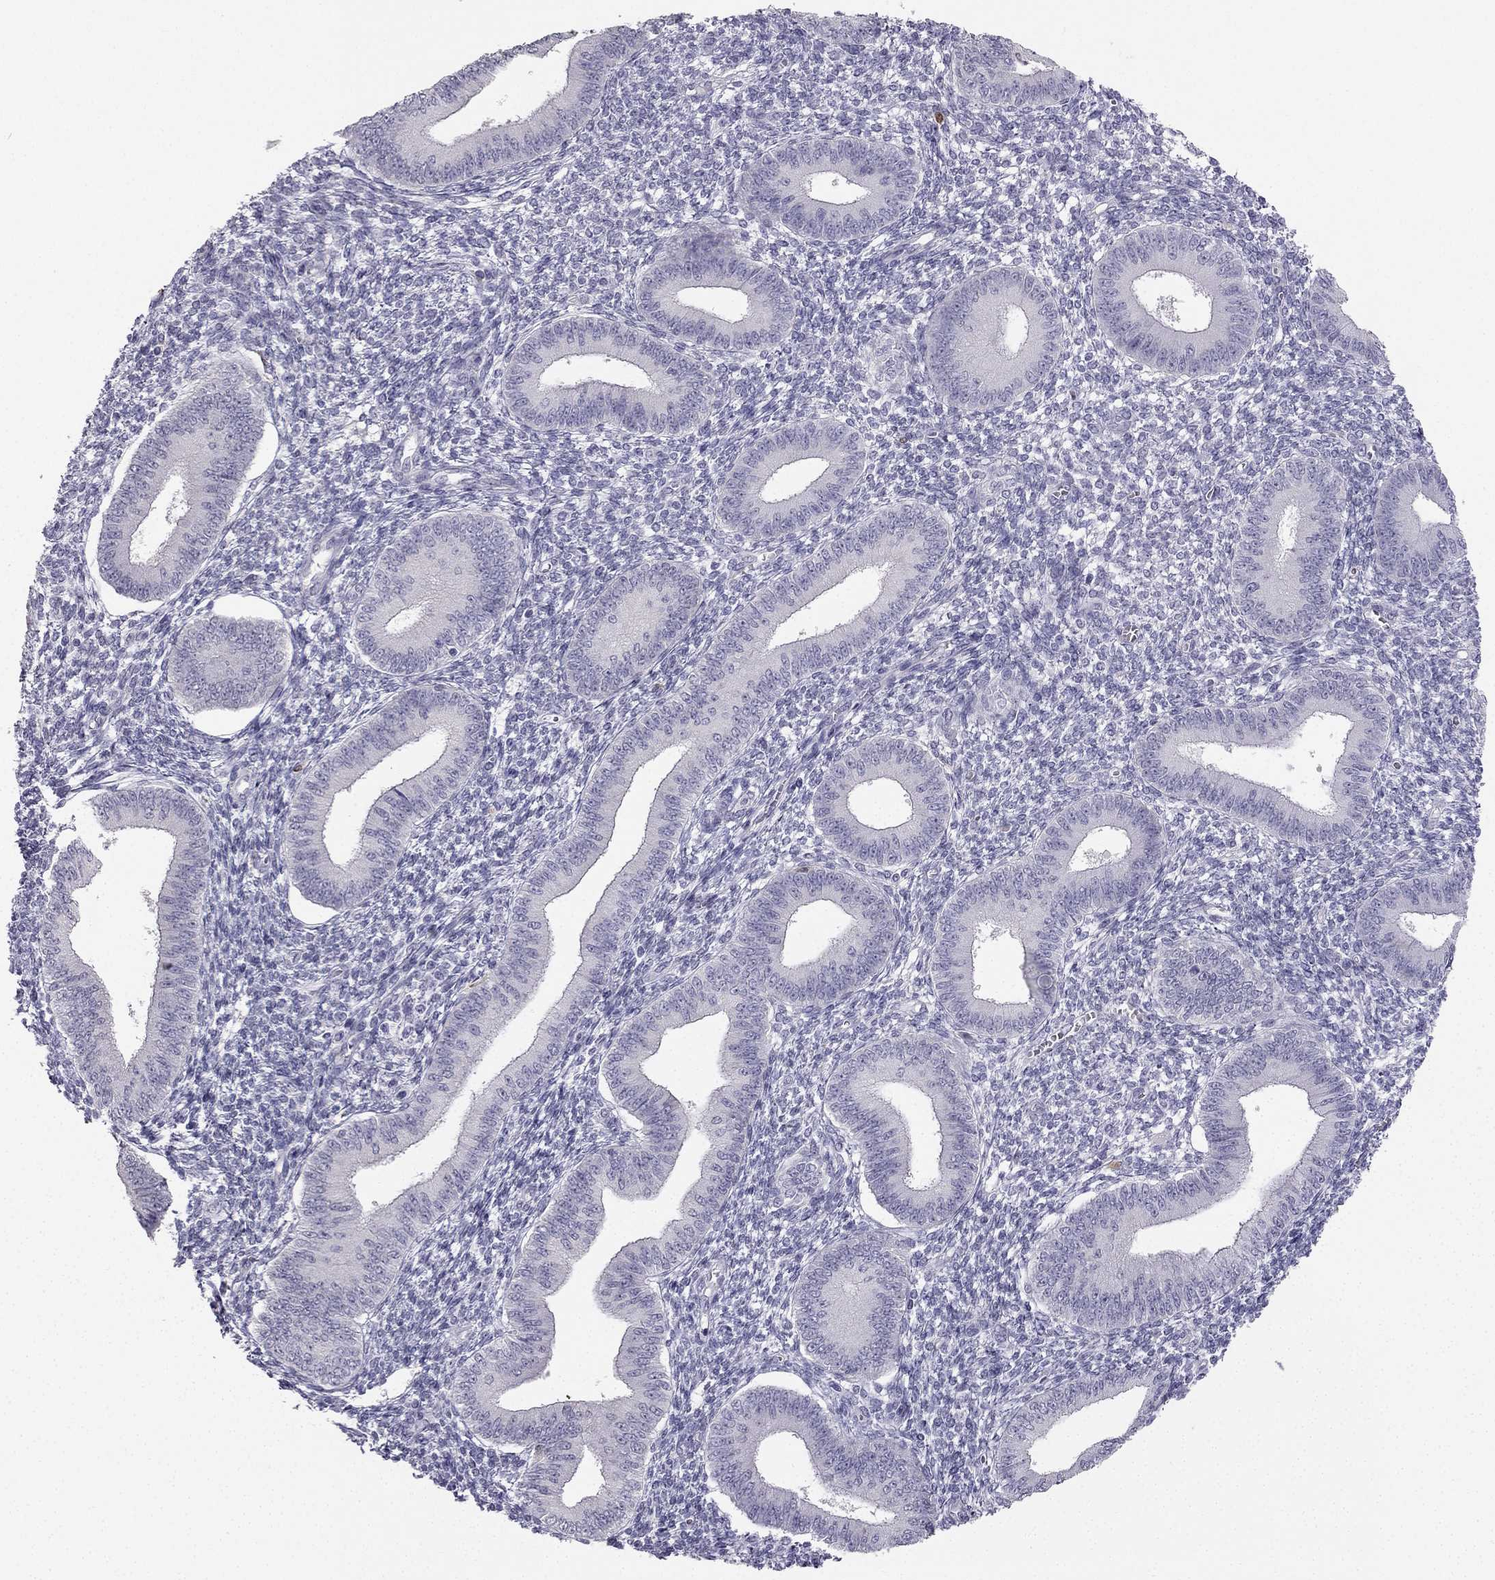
{"staining": {"intensity": "negative", "quantity": "none", "location": "none"}, "tissue": "endometrium", "cell_type": "Cells in endometrial stroma", "image_type": "normal", "snomed": [{"axis": "morphology", "description": "Normal tissue, NOS"}, {"axis": "topography", "description": "Endometrium"}], "caption": "Immunohistochemistry histopathology image of unremarkable human endometrium stained for a protein (brown), which reveals no expression in cells in endometrial stroma. Brightfield microscopy of IHC stained with DAB (3,3'-diaminobenzidine) (brown) and hematoxylin (blue), captured at high magnification.", "gene": "CALB2", "patient": {"sex": "female", "age": 42}}